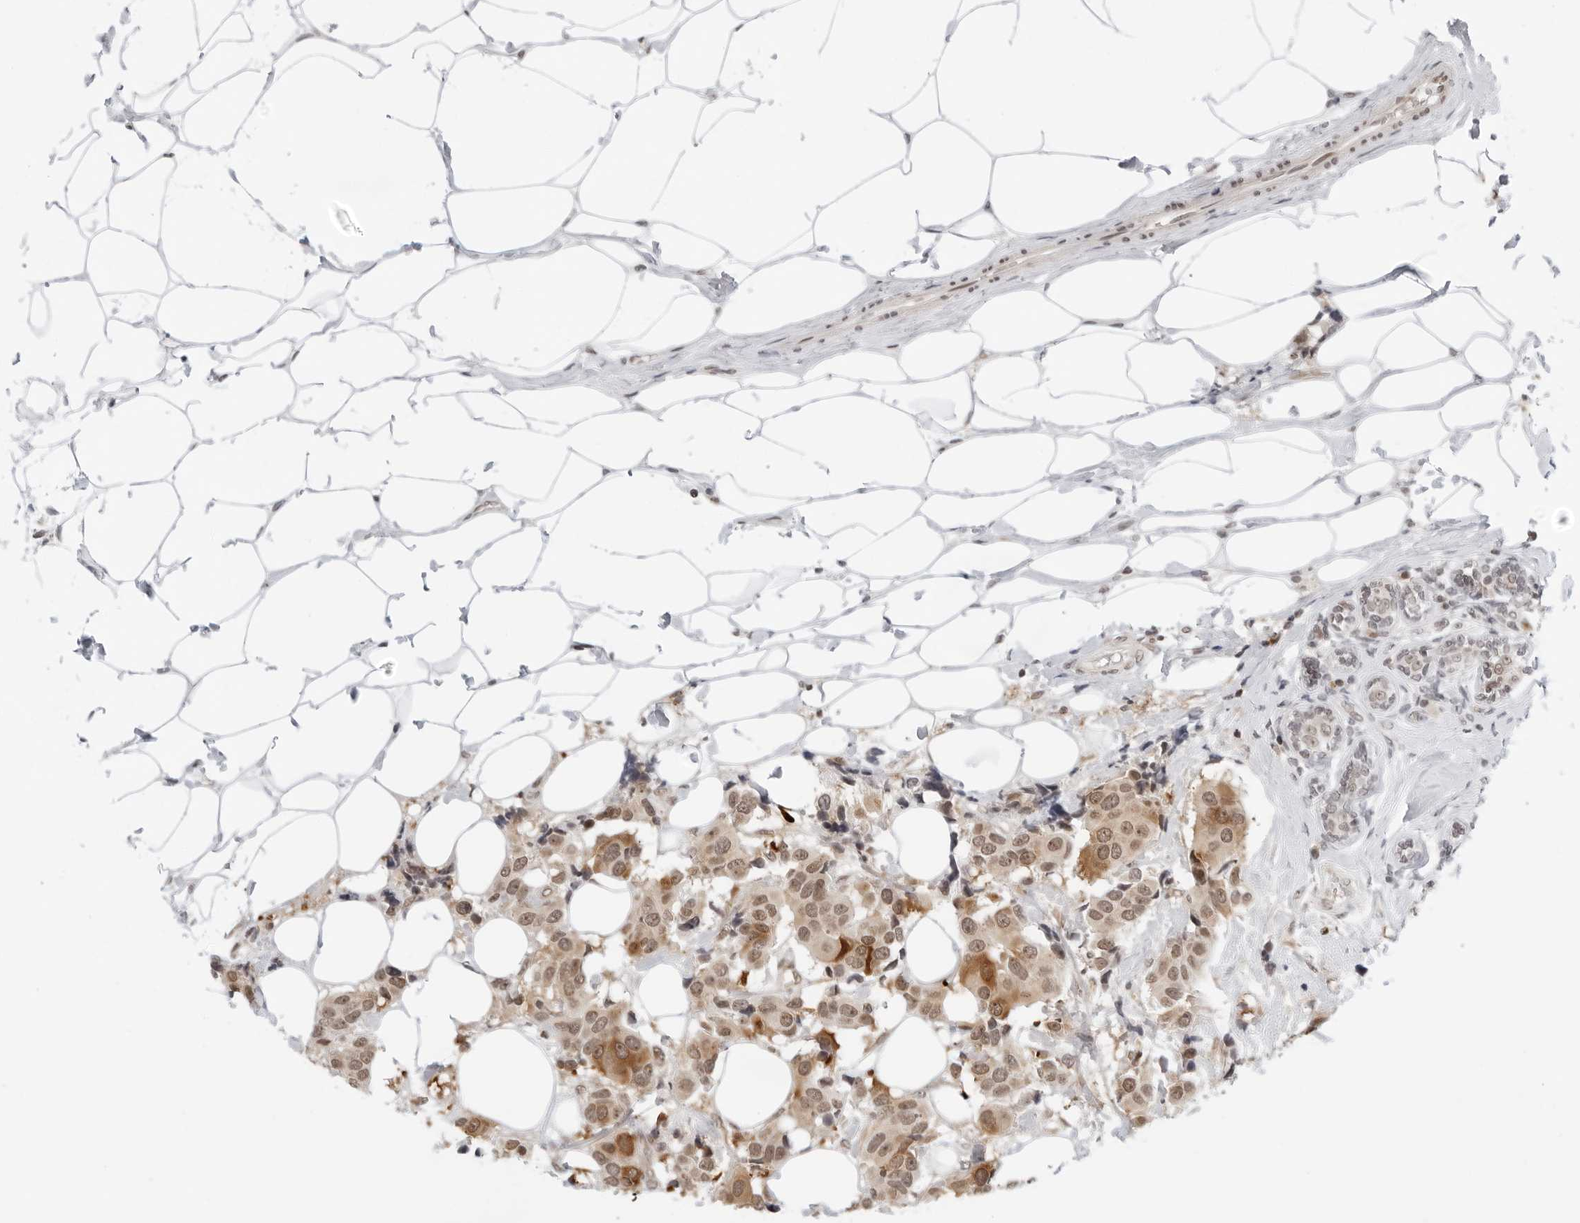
{"staining": {"intensity": "moderate", "quantity": ">75%", "location": "cytoplasmic/membranous,nuclear"}, "tissue": "breast cancer", "cell_type": "Tumor cells", "image_type": "cancer", "snomed": [{"axis": "morphology", "description": "Normal tissue, NOS"}, {"axis": "morphology", "description": "Duct carcinoma"}, {"axis": "topography", "description": "Breast"}], "caption": "Tumor cells exhibit medium levels of moderate cytoplasmic/membranous and nuclear staining in about >75% of cells in invasive ductal carcinoma (breast).", "gene": "TOX4", "patient": {"sex": "female", "age": 39}}